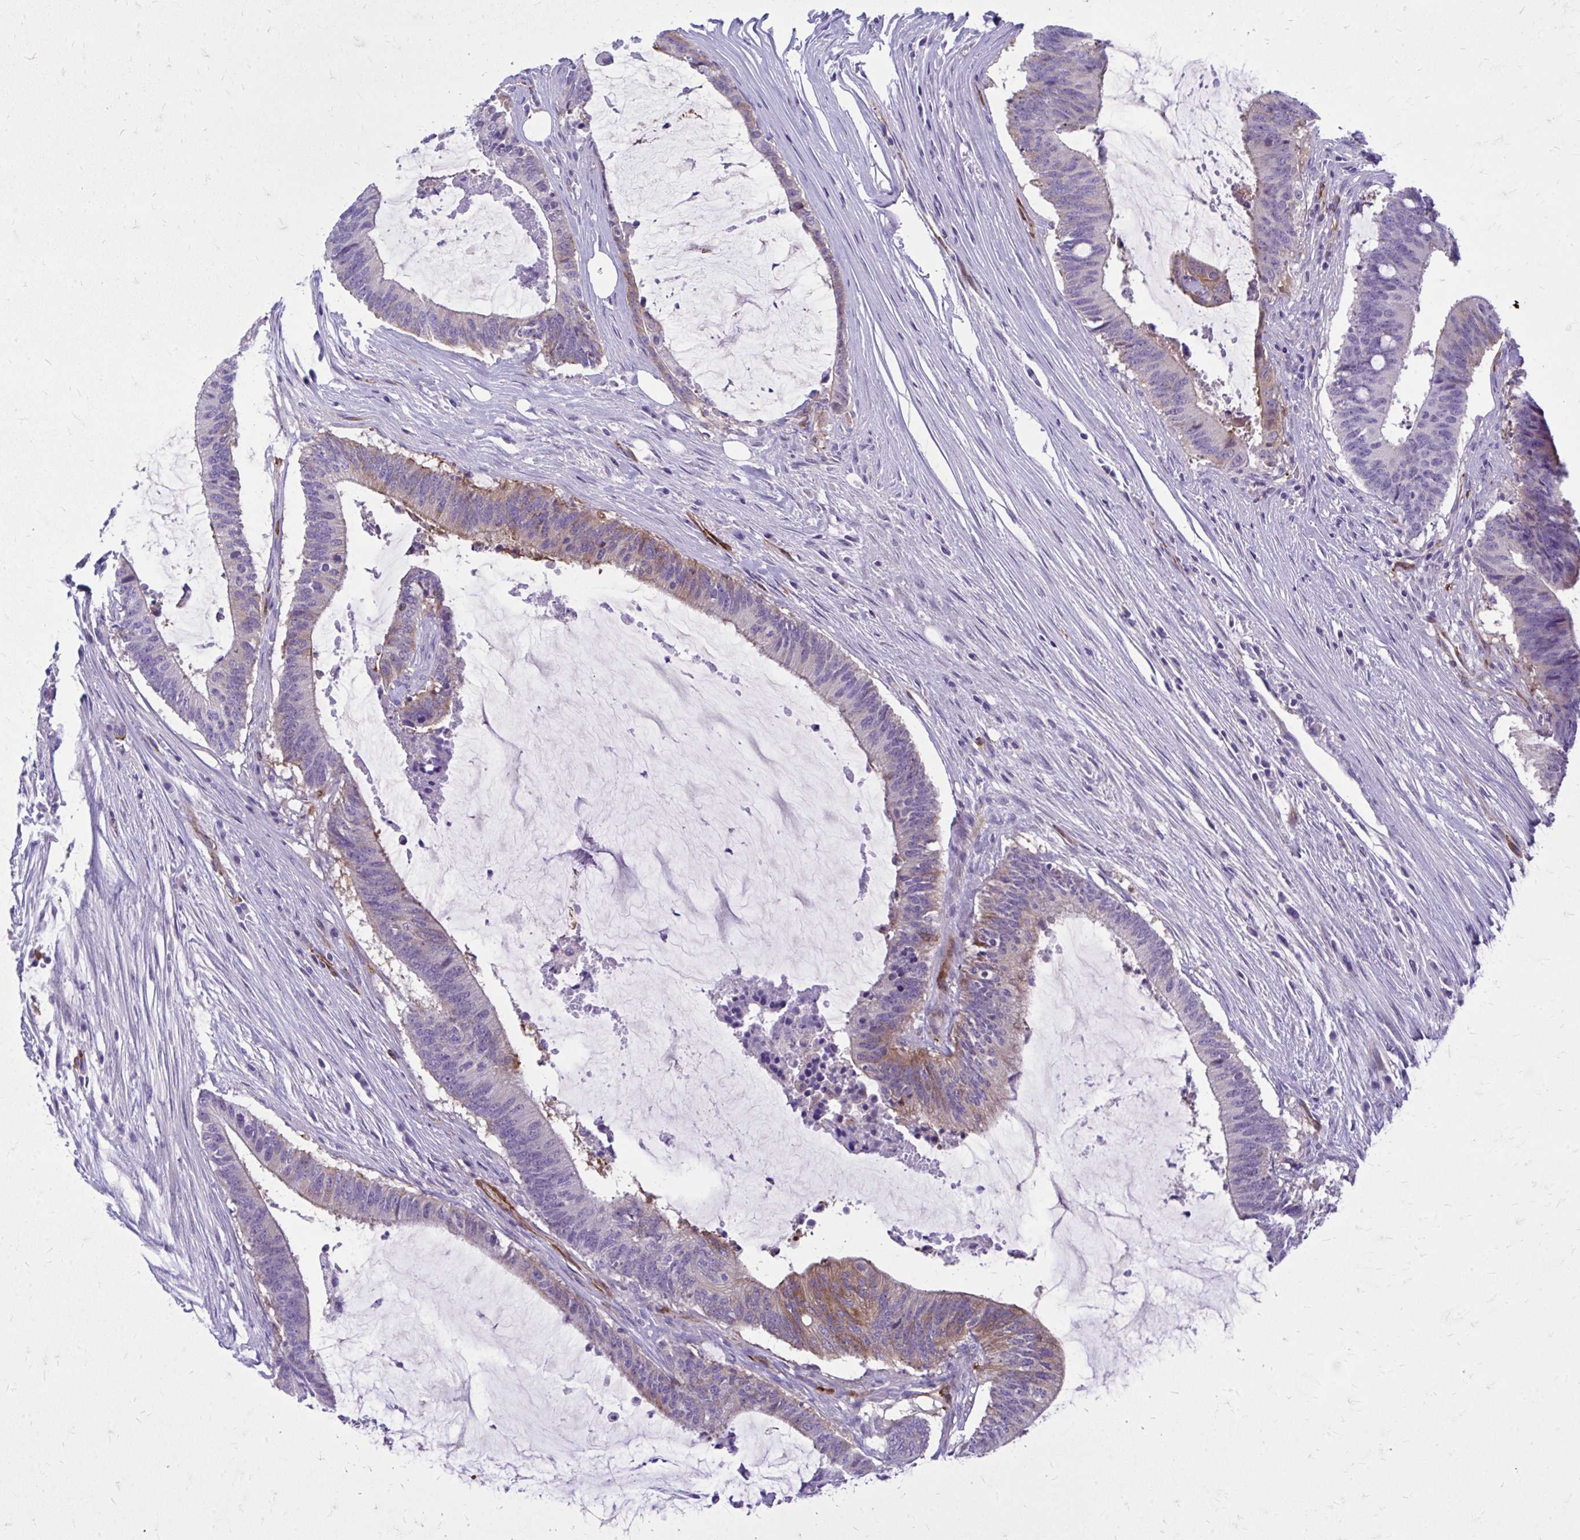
{"staining": {"intensity": "moderate", "quantity": "<25%", "location": "cytoplasmic/membranous"}, "tissue": "colorectal cancer", "cell_type": "Tumor cells", "image_type": "cancer", "snomed": [{"axis": "morphology", "description": "Adenocarcinoma, NOS"}, {"axis": "topography", "description": "Colon"}], "caption": "Colorectal adenocarcinoma was stained to show a protein in brown. There is low levels of moderate cytoplasmic/membranous expression in approximately <25% of tumor cells. The protein is shown in brown color, while the nuclei are stained blue.", "gene": "EPB41L1", "patient": {"sex": "female", "age": 43}}